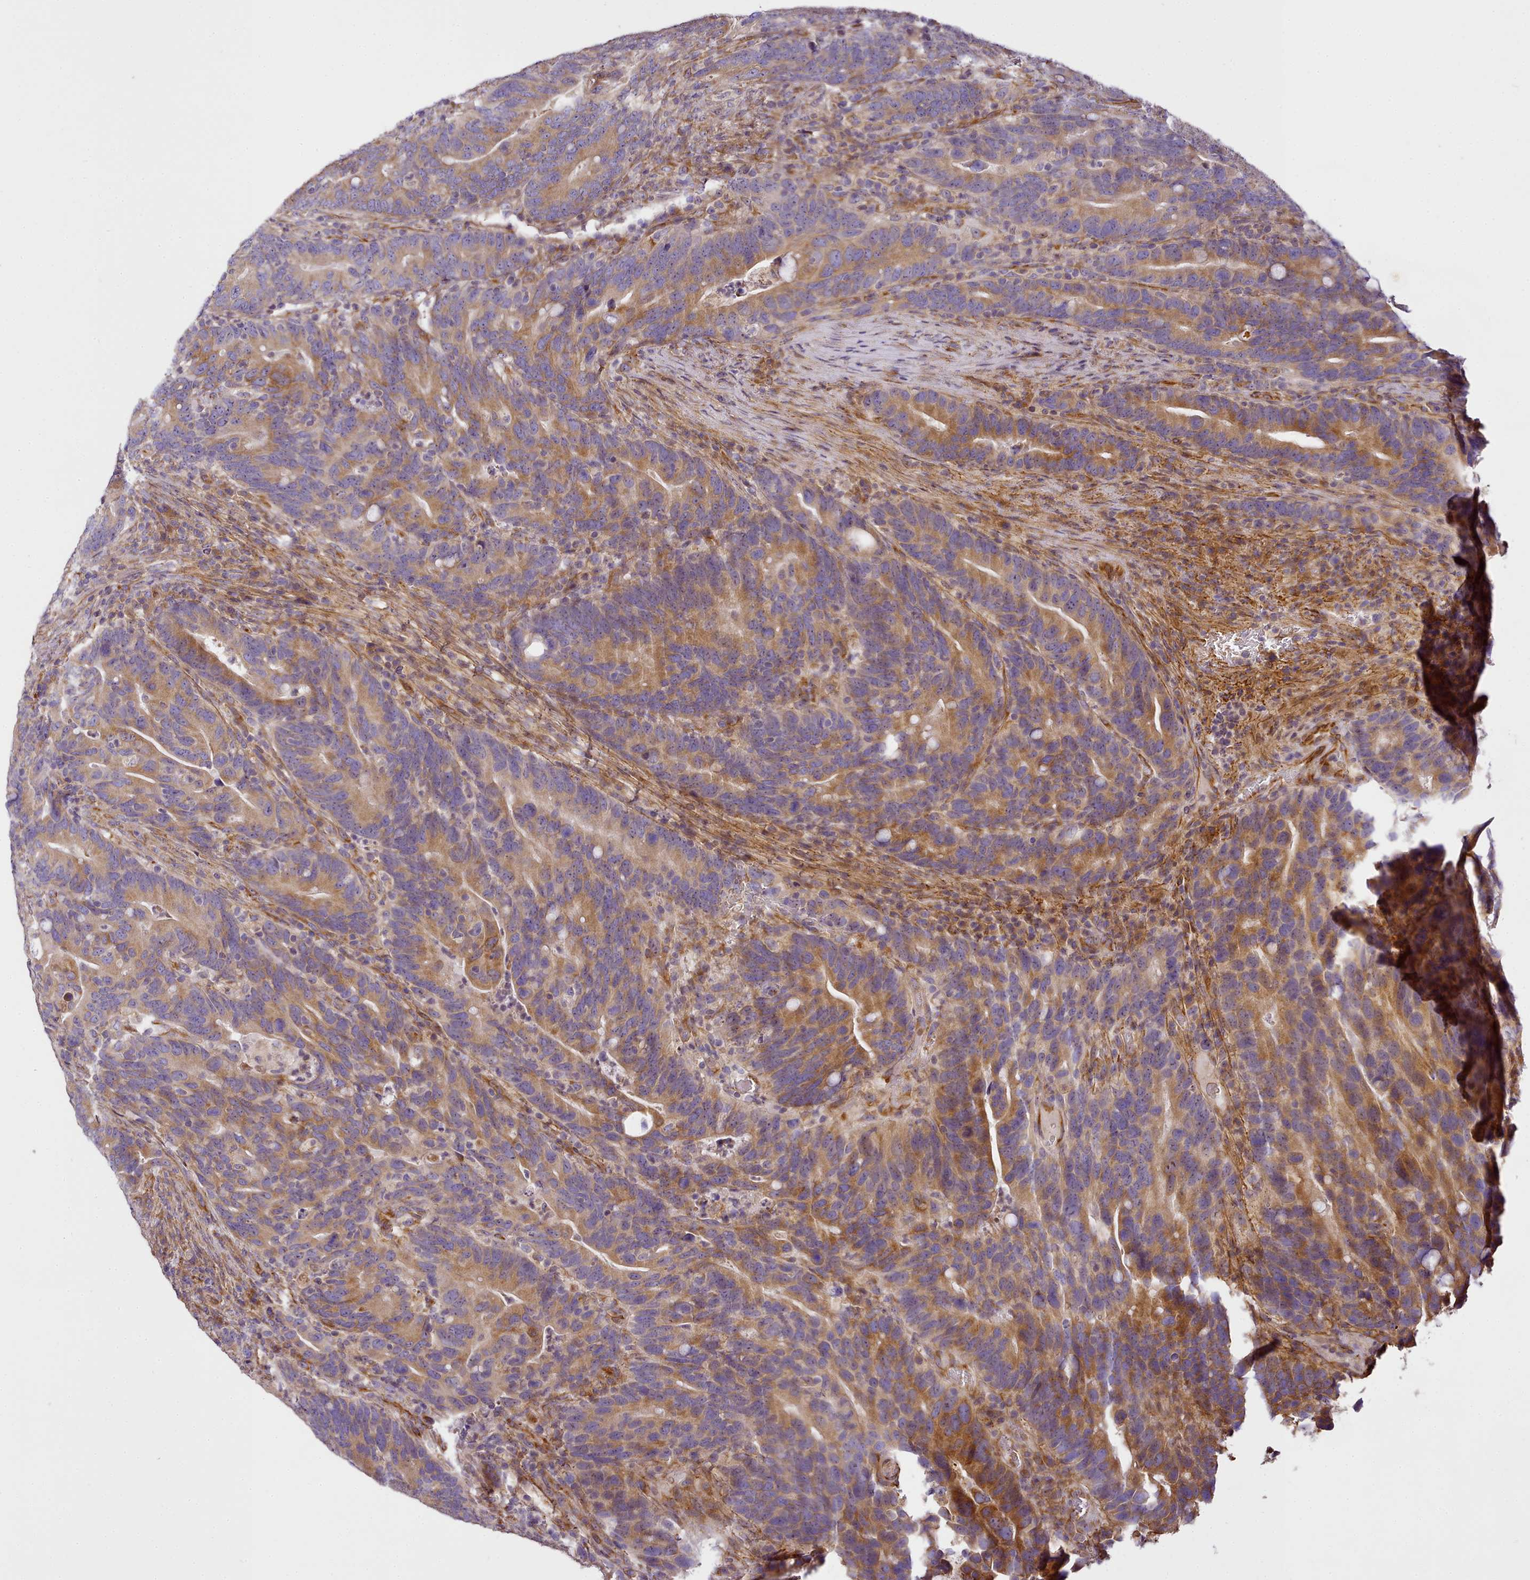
{"staining": {"intensity": "moderate", "quantity": ">75%", "location": "cytoplasmic/membranous"}, "tissue": "colorectal cancer", "cell_type": "Tumor cells", "image_type": "cancer", "snomed": [{"axis": "morphology", "description": "Adenocarcinoma, NOS"}, {"axis": "topography", "description": "Colon"}], "caption": "Protein expression analysis of human colorectal adenocarcinoma reveals moderate cytoplasmic/membranous expression in about >75% of tumor cells. (IHC, brightfield microscopy, high magnification).", "gene": "NBPF1", "patient": {"sex": "female", "age": 66}}